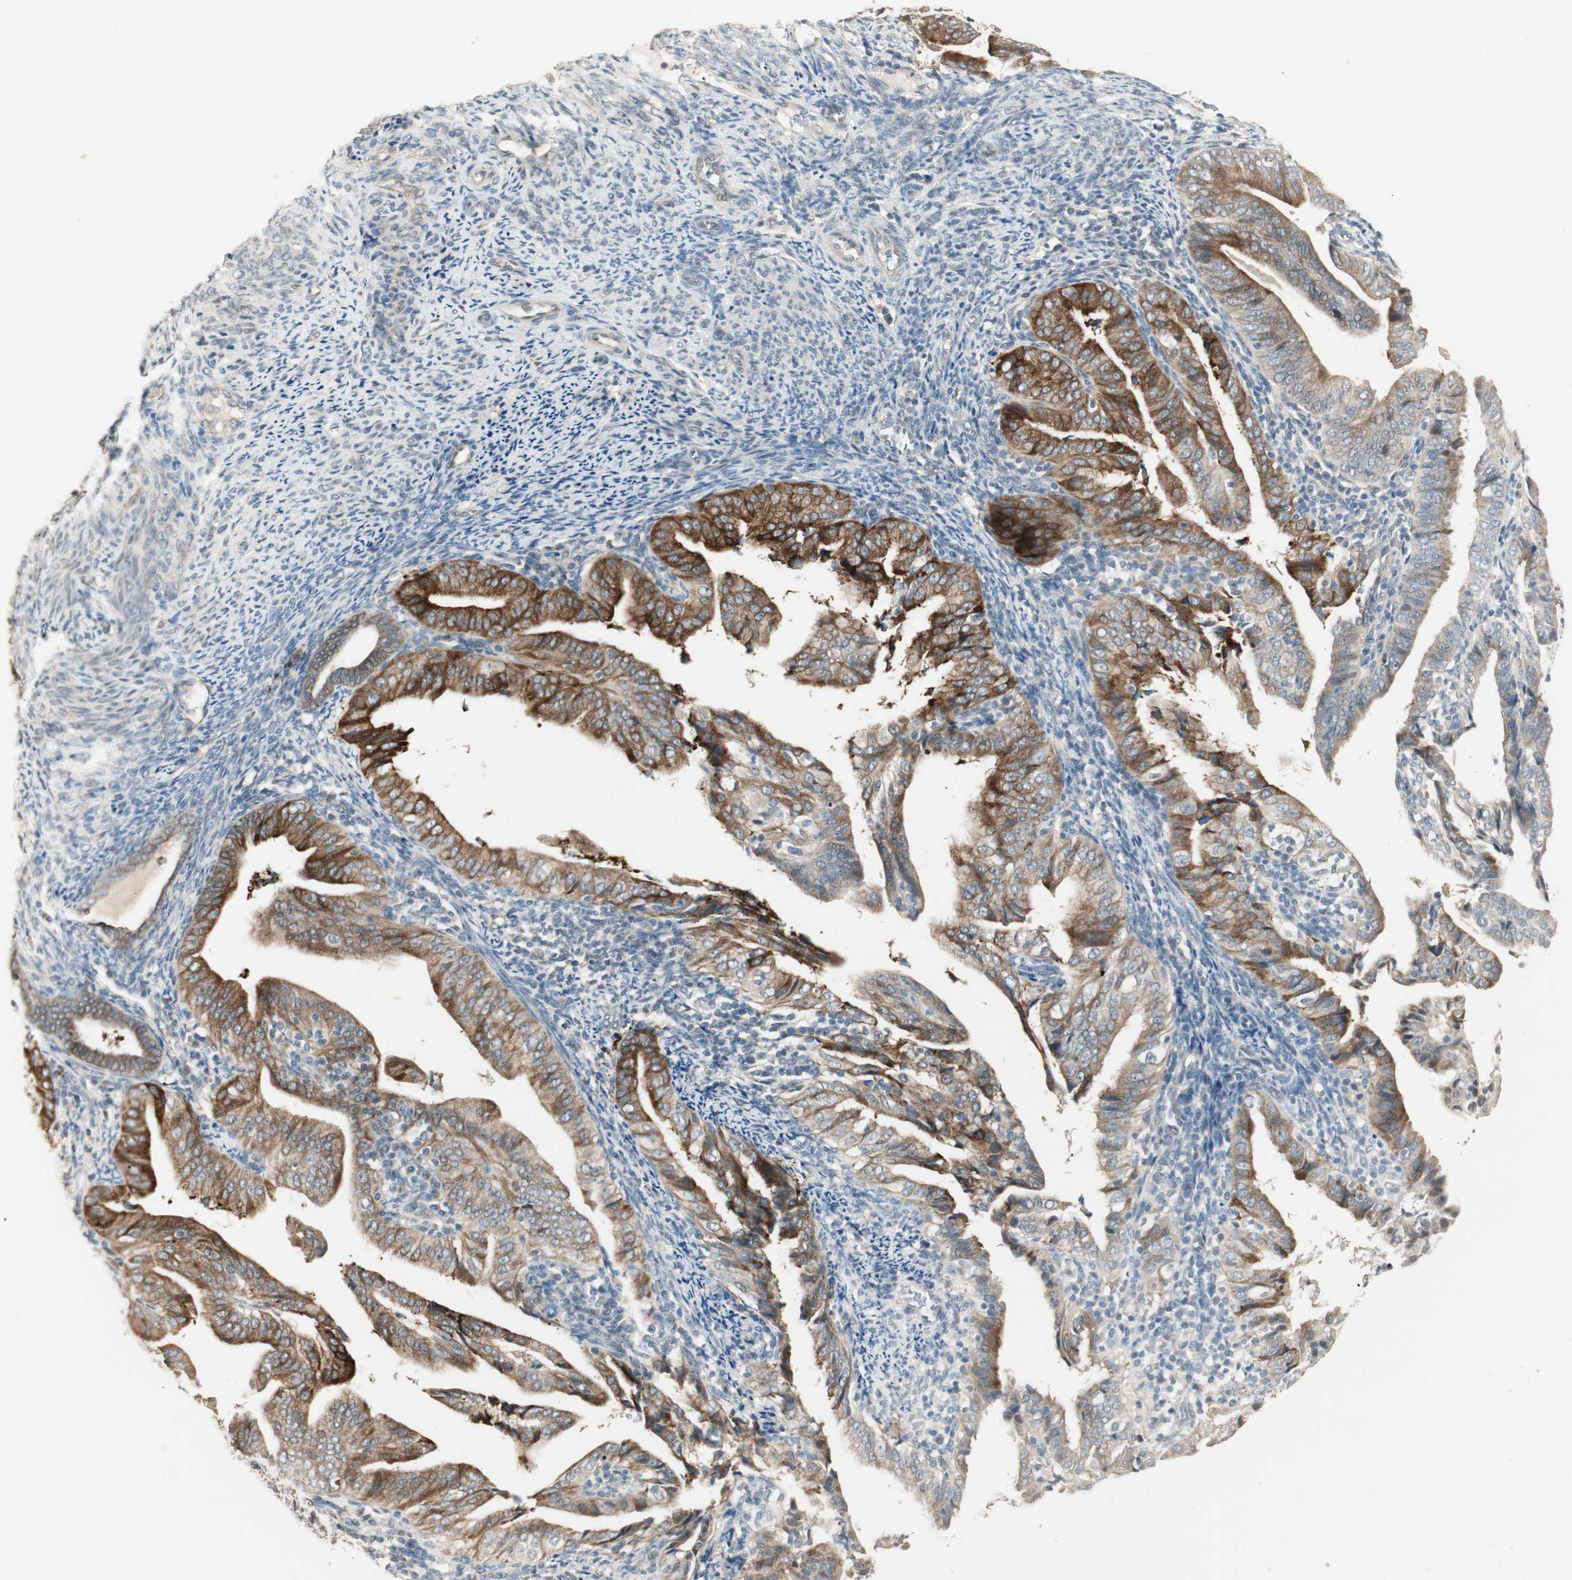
{"staining": {"intensity": "strong", "quantity": ">75%", "location": "cytoplasmic/membranous"}, "tissue": "endometrial cancer", "cell_type": "Tumor cells", "image_type": "cancer", "snomed": [{"axis": "morphology", "description": "Adenocarcinoma, NOS"}, {"axis": "topography", "description": "Endometrium"}], "caption": "Strong cytoplasmic/membranous protein positivity is present in about >75% of tumor cells in endometrial cancer (adenocarcinoma).", "gene": "TASOR", "patient": {"sex": "female", "age": 58}}